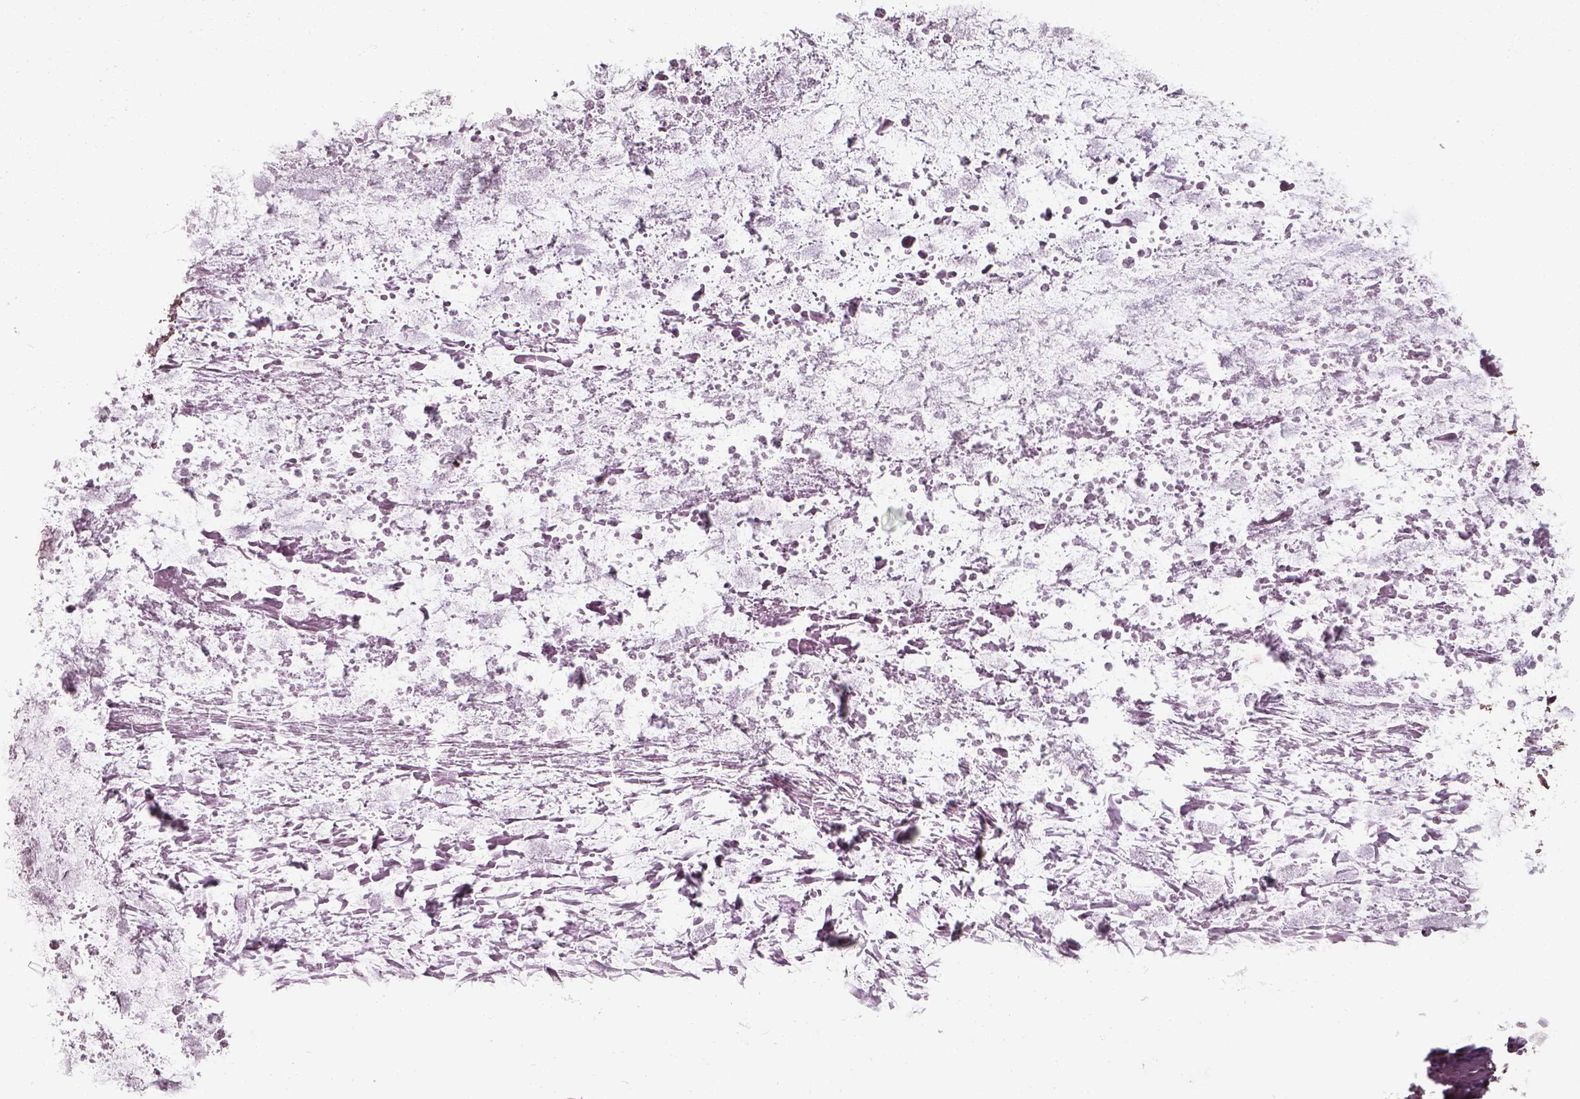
{"staining": {"intensity": "negative", "quantity": "none", "location": "none"}, "tissue": "ovarian cancer", "cell_type": "Tumor cells", "image_type": "cancer", "snomed": [{"axis": "morphology", "description": "Cystadenocarcinoma, mucinous, NOS"}, {"axis": "topography", "description": "Ovary"}], "caption": "An image of human ovarian cancer (mucinous cystadenocarcinoma) is negative for staining in tumor cells.", "gene": "ISYNA1", "patient": {"sex": "female", "age": 67}}